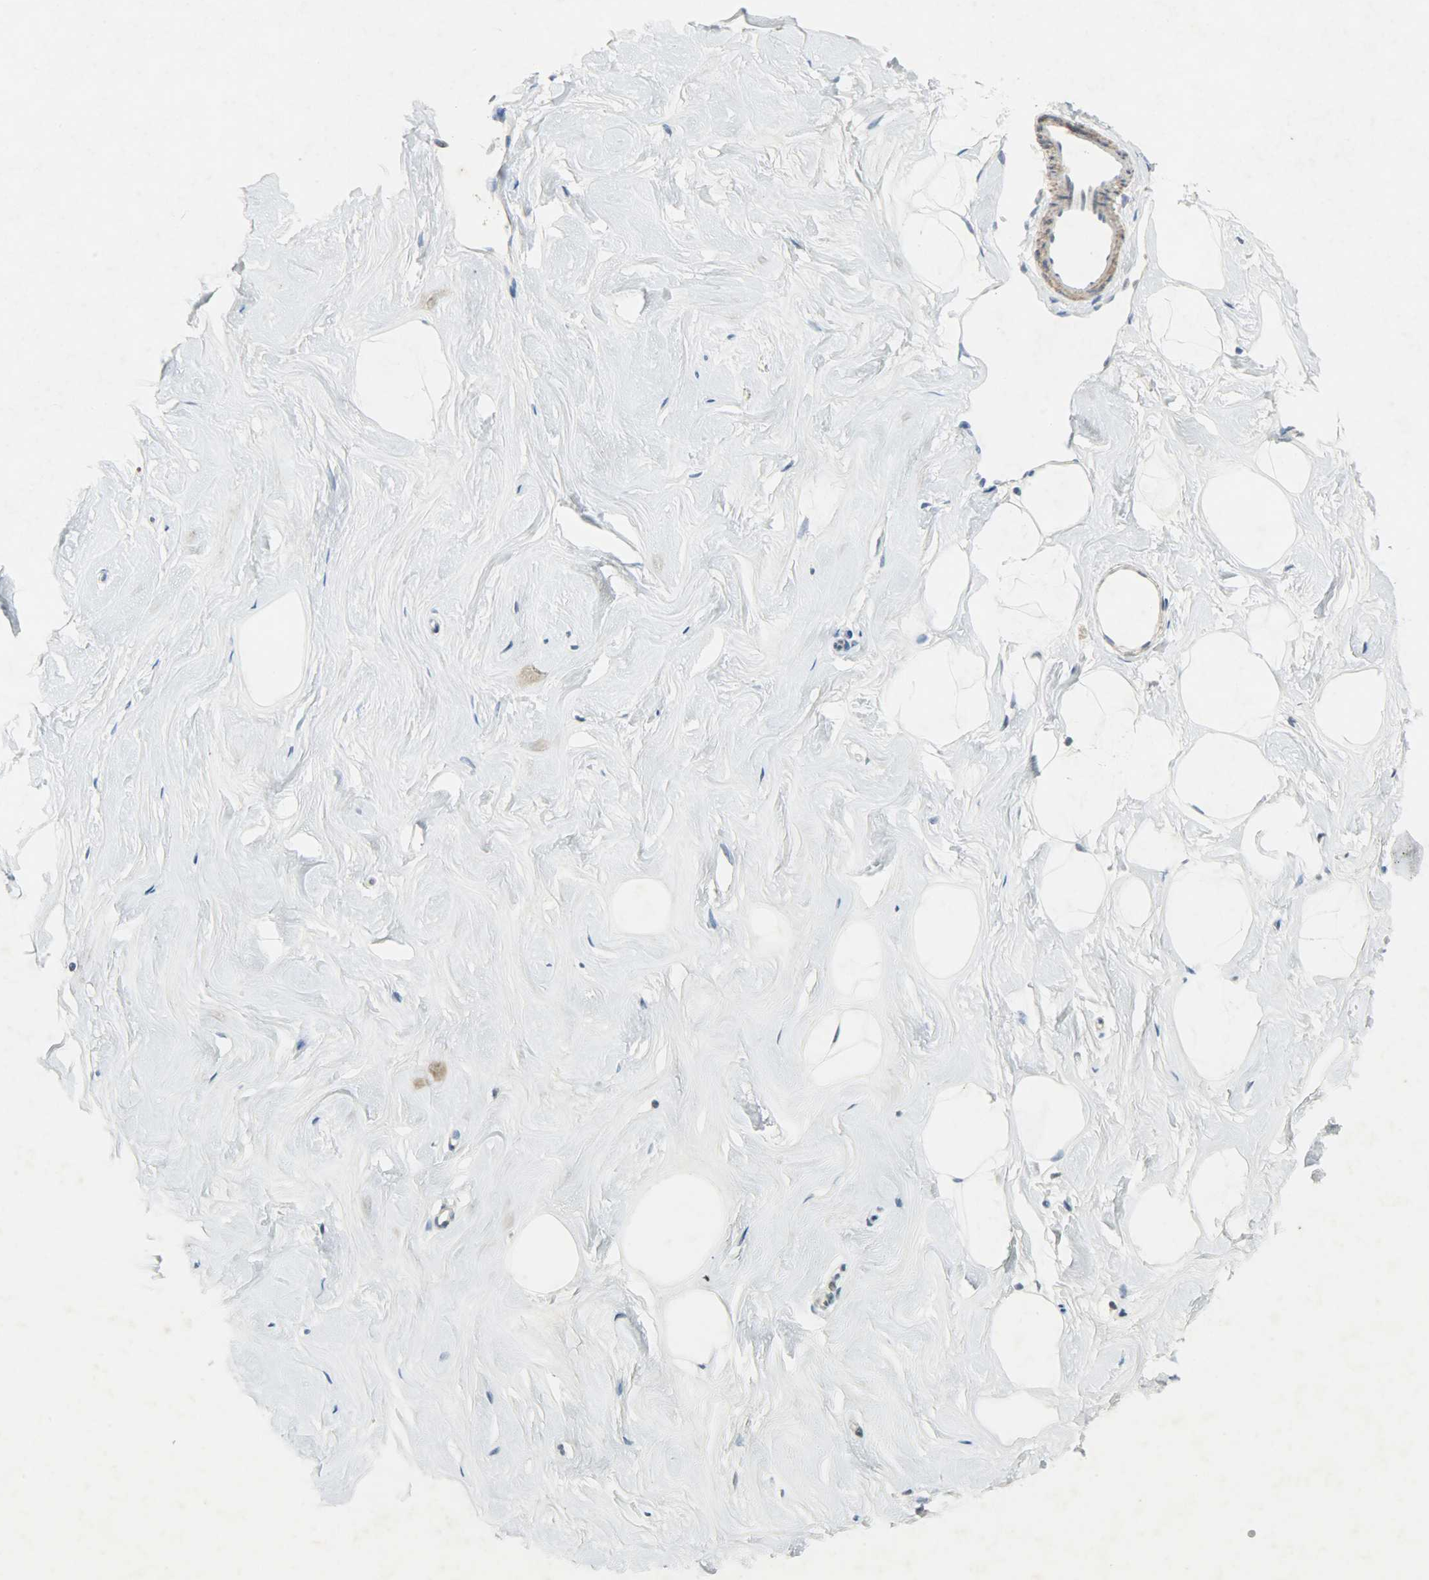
{"staining": {"intensity": "negative", "quantity": "none", "location": "none"}, "tissue": "breast", "cell_type": "Adipocytes", "image_type": "normal", "snomed": [{"axis": "morphology", "description": "Normal tissue, NOS"}, {"axis": "topography", "description": "Breast"}], "caption": "High power microscopy histopathology image of an immunohistochemistry (IHC) histopathology image of normal breast, revealing no significant expression in adipocytes. The staining was performed using DAB (3,3'-diaminobenzidine) to visualize the protein expression in brown, while the nuclei were stained in blue with hematoxylin (Magnification: 20x).", "gene": "AURKB", "patient": {"sex": "female", "age": 23}}